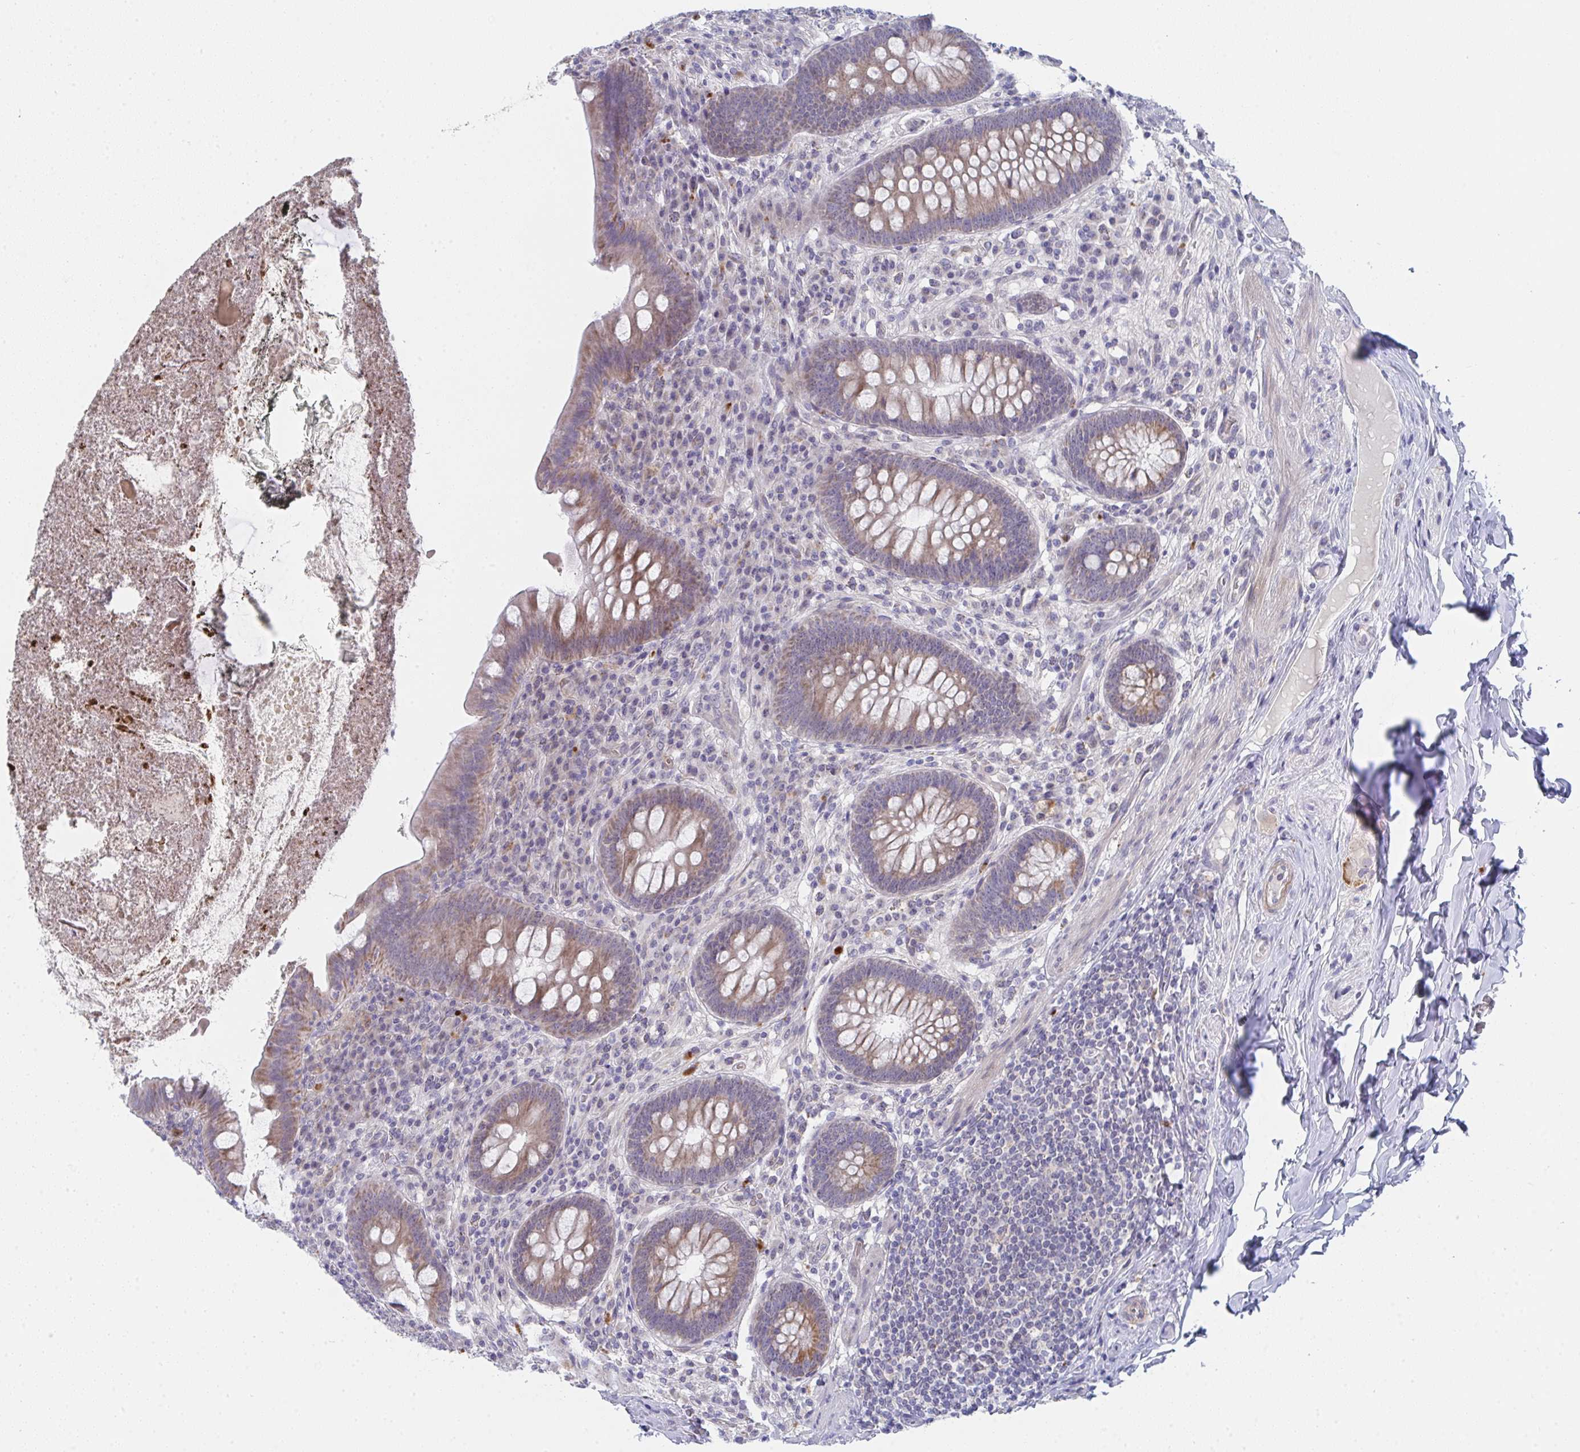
{"staining": {"intensity": "moderate", "quantity": "25%-75%", "location": "cytoplasmic/membranous"}, "tissue": "appendix", "cell_type": "Glandular cells", "image_type": "normal", "snomed": [{"axis": "morphology", "description": "Normal tissue, NOS"}, {"axis": "topography", "description": "Appendix"}], "caption": "Benign appendix was stained to show a protein in brown. There is medium levels of moderate cytoplasmic/membranous positivity in about 25%-75% of glandular cells.", "gene": "VWDE", "patient": {"sex": "male", "age": 71}}